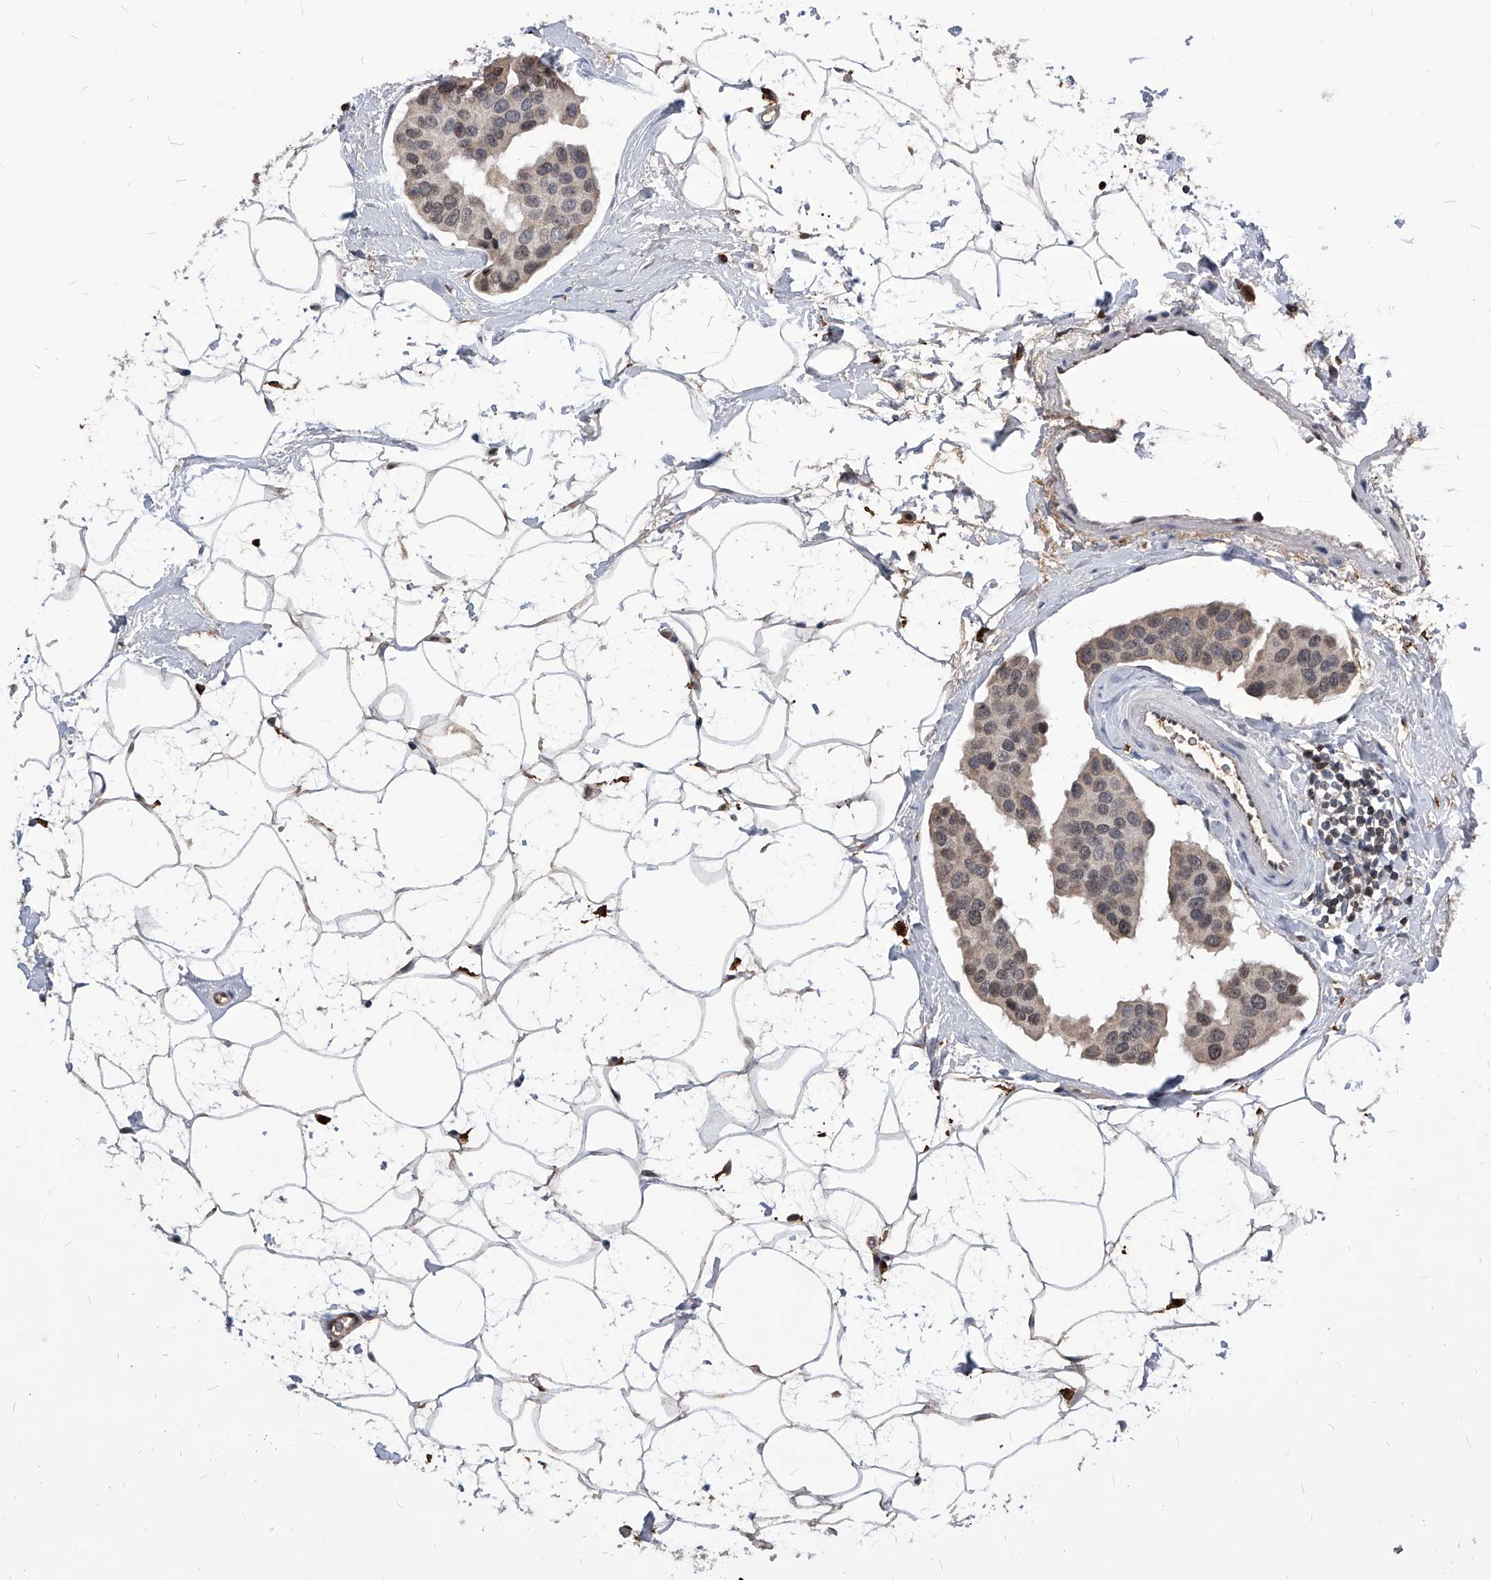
{"staining": {"intensity": "weak", "quantity": "25%-75%", "location": "nuclear"}, "tissue": "breast cancer", "cell_type": "Tumor cells", "image_type": "cancer", "snomed": [{"axis": "morphology", "description": "Normal tissue, NOS"}, {"axis": "morphology", "description": "Duct carcinoma"}, {"axis": "topography", "description": "Breast"}], "caption": "Immunohistochemistry (IHC) photomicrograph of breast intraductal carcinoma stained for a protein (brown), which demonstrates low levels of weak nuclear expression in approximately 25%-75% of tumor cells.", "gene": "ID1", "patient": {"sex": "female", "age": 39}}